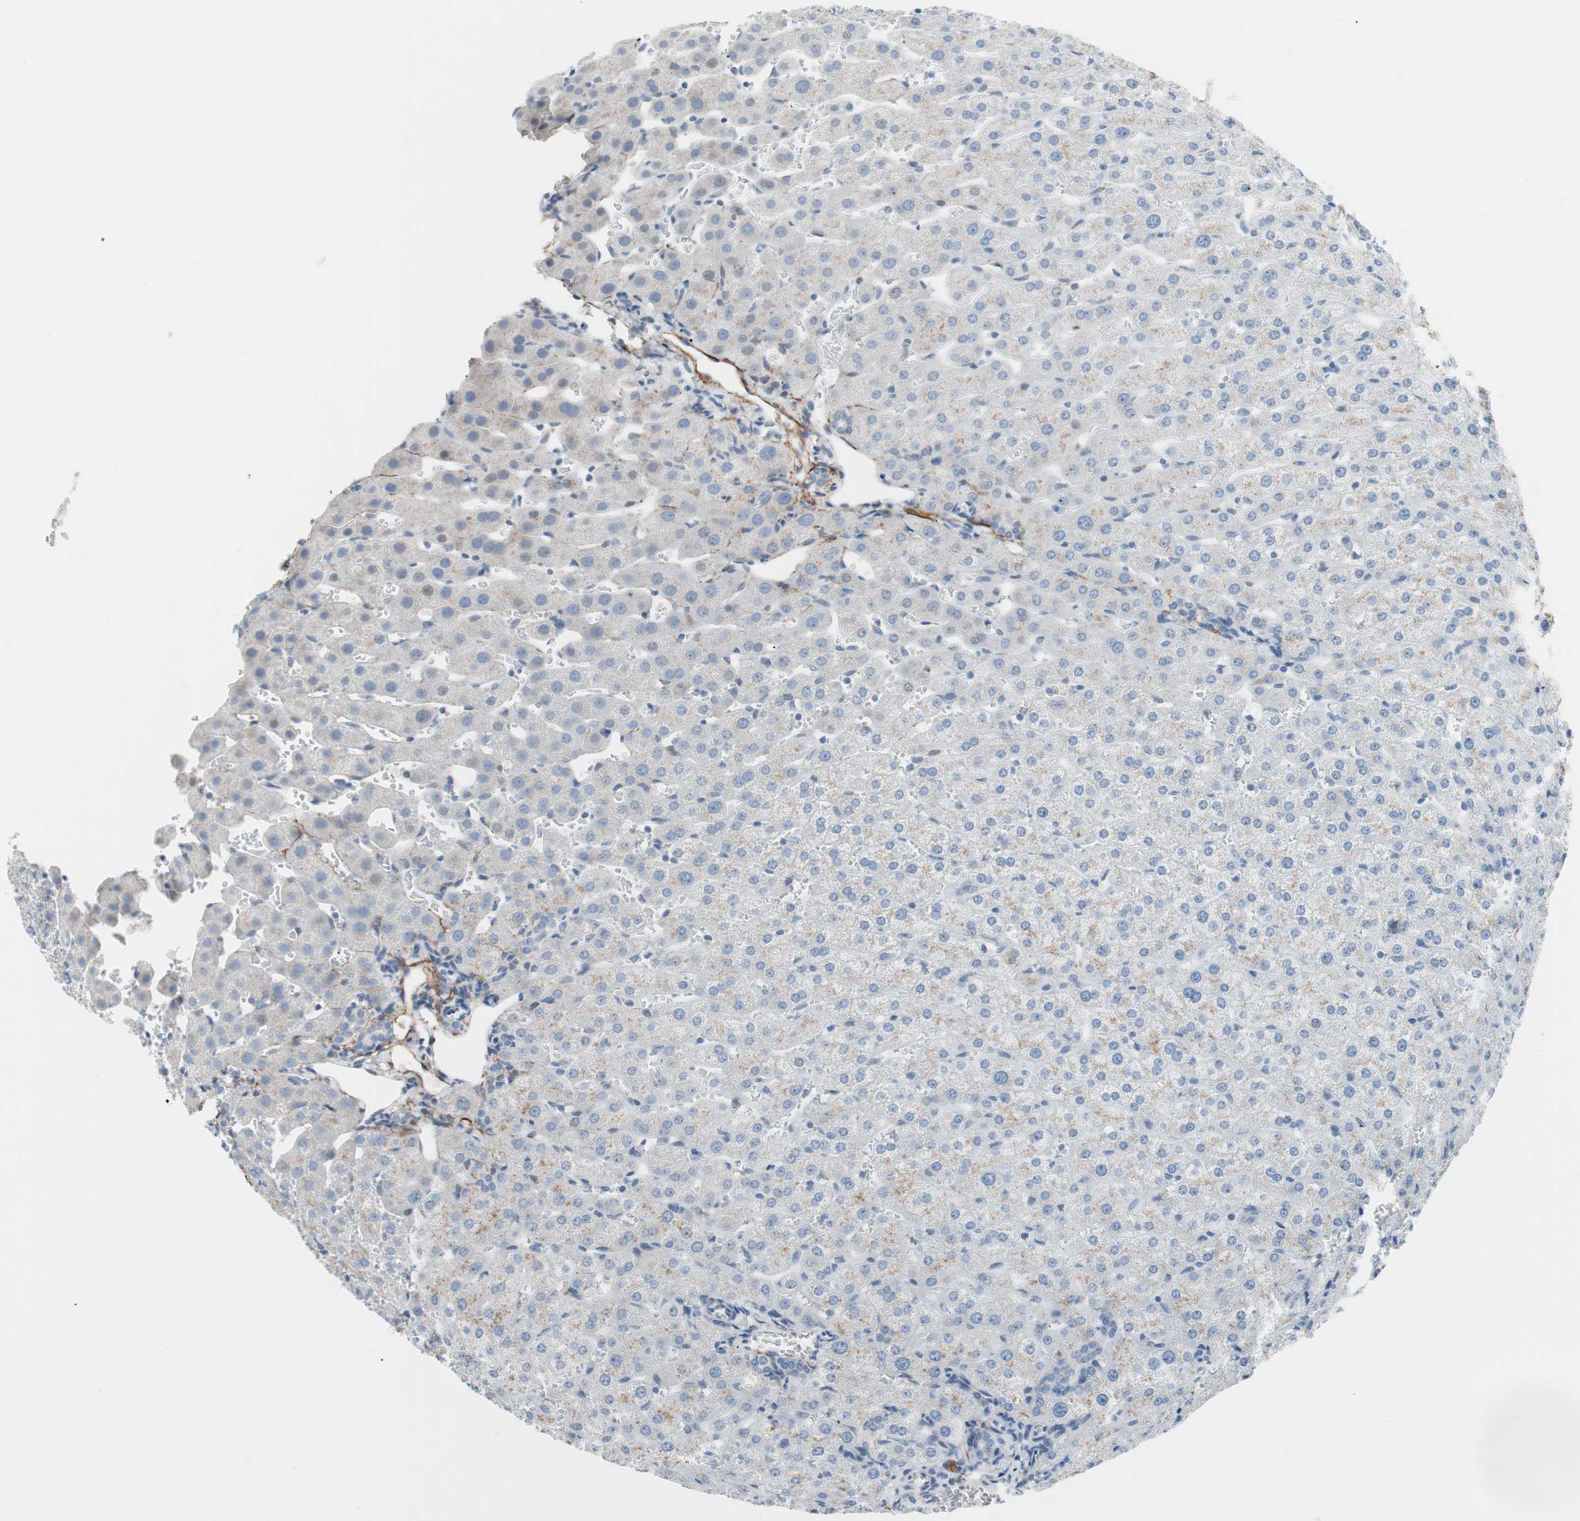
{"staining": {"intensity": "negative", "quantity": "none", "location": "none"}, "tissue": "liver", "cell_type": "Cholangiocytes", "image_type": "normal", "snomed": [{"axis": "morphology", "description": "Normal tissue, NOS"}, {"axis": "morphology", "description": "Fibrosis, NOS"}, {"axis": "topography", "description": "Liver"}], "caption": "Human liver stained for a protein using IHC displays no staining in cholangiocytes.", "gene": "FOSL1", "patient": {"sex": "female", "age": 29}}